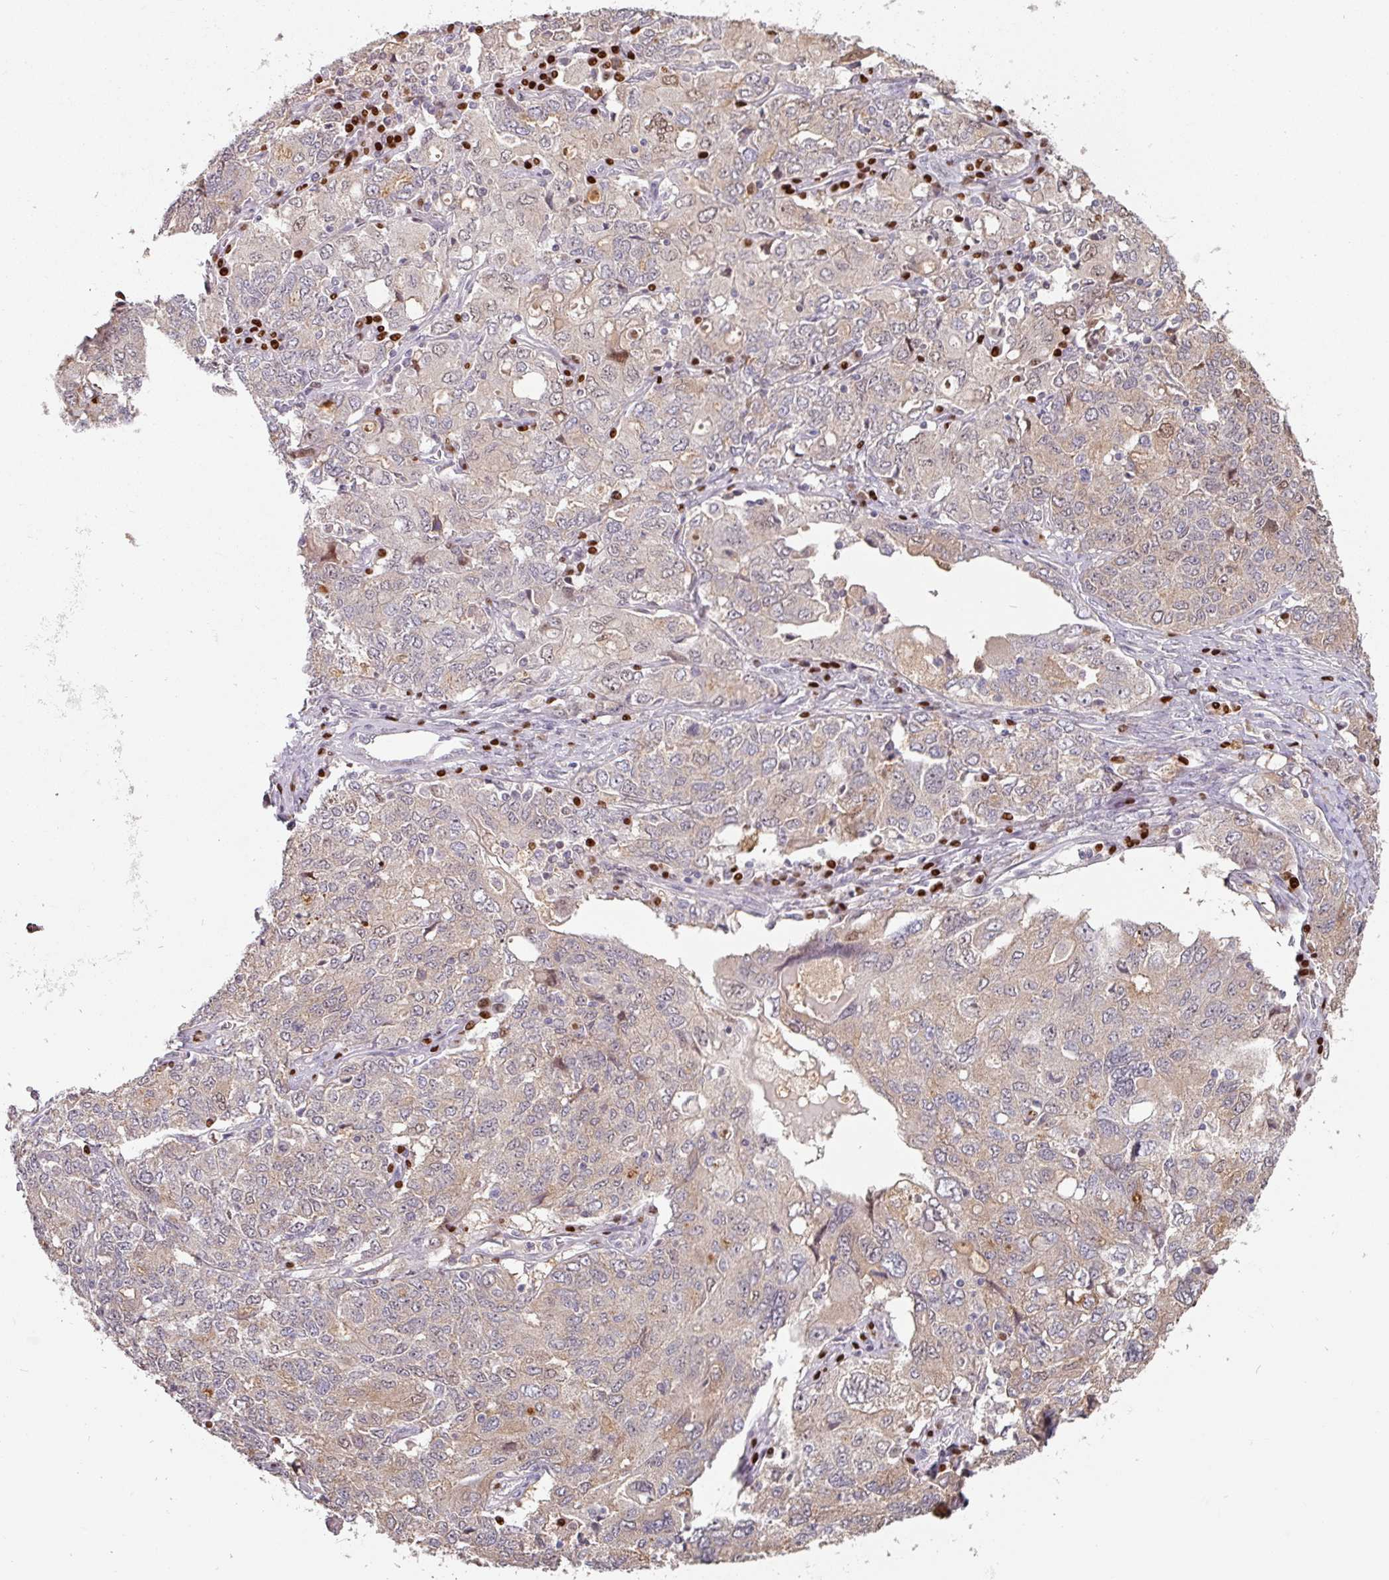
{"staining": {"intensity": "weak", "quantity": "25%-75%", "location": "cytoplasmic/membranous"}, "tissue": "ovarian cancer", "cell_type": "Tumor cells", "image_type": "cancer", "snomed": [{"axis": "morphology", "description": "Carcinoma, endometroid"}, {"axis": "topography", "description": "Ovary"}], "caption": "Human ovarian endometroid carcinoma stained with a protein marker reveals weak staining in tumor cells.", "gene": "ZBTB6", "patient": {"sex": "female", "age": 62}}